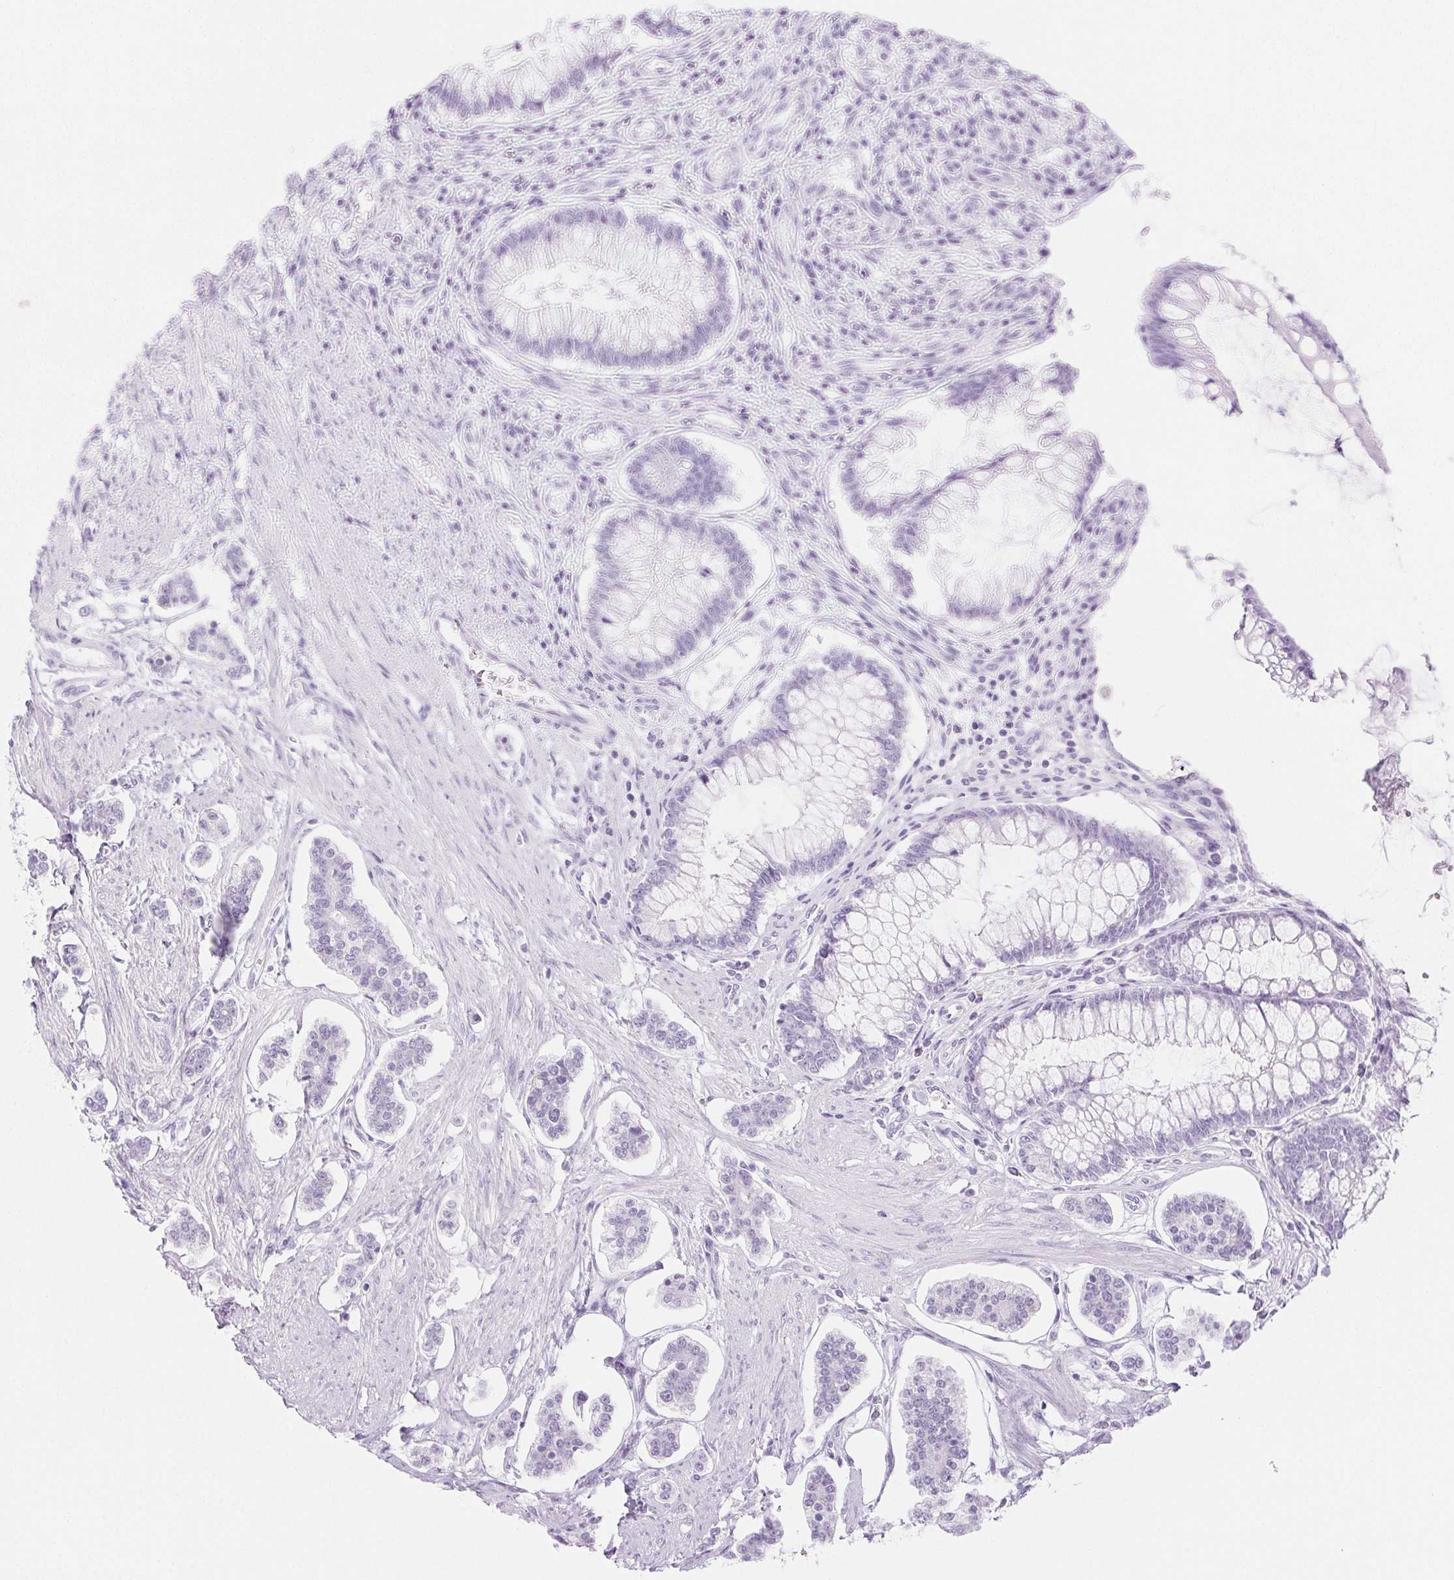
{"staining": {"intensity": "negative", "quantity": "none", "location": "none"}, "tissue": "carcinoid", "cell_type": "Tumor cells", "image_type": "cancer", "snomed": [{"axis": "morphology", "description": "Carcinoid, malignant, NOS"}, {"axis": "topography", "description": "Small intestine"}], "caption": "Malignant carcinoid was stained to show a protein in brown. There is no significant positivity in tumor cells.", "gene": "SPRR3", "patient": {"sex": "female", "age": 65}}